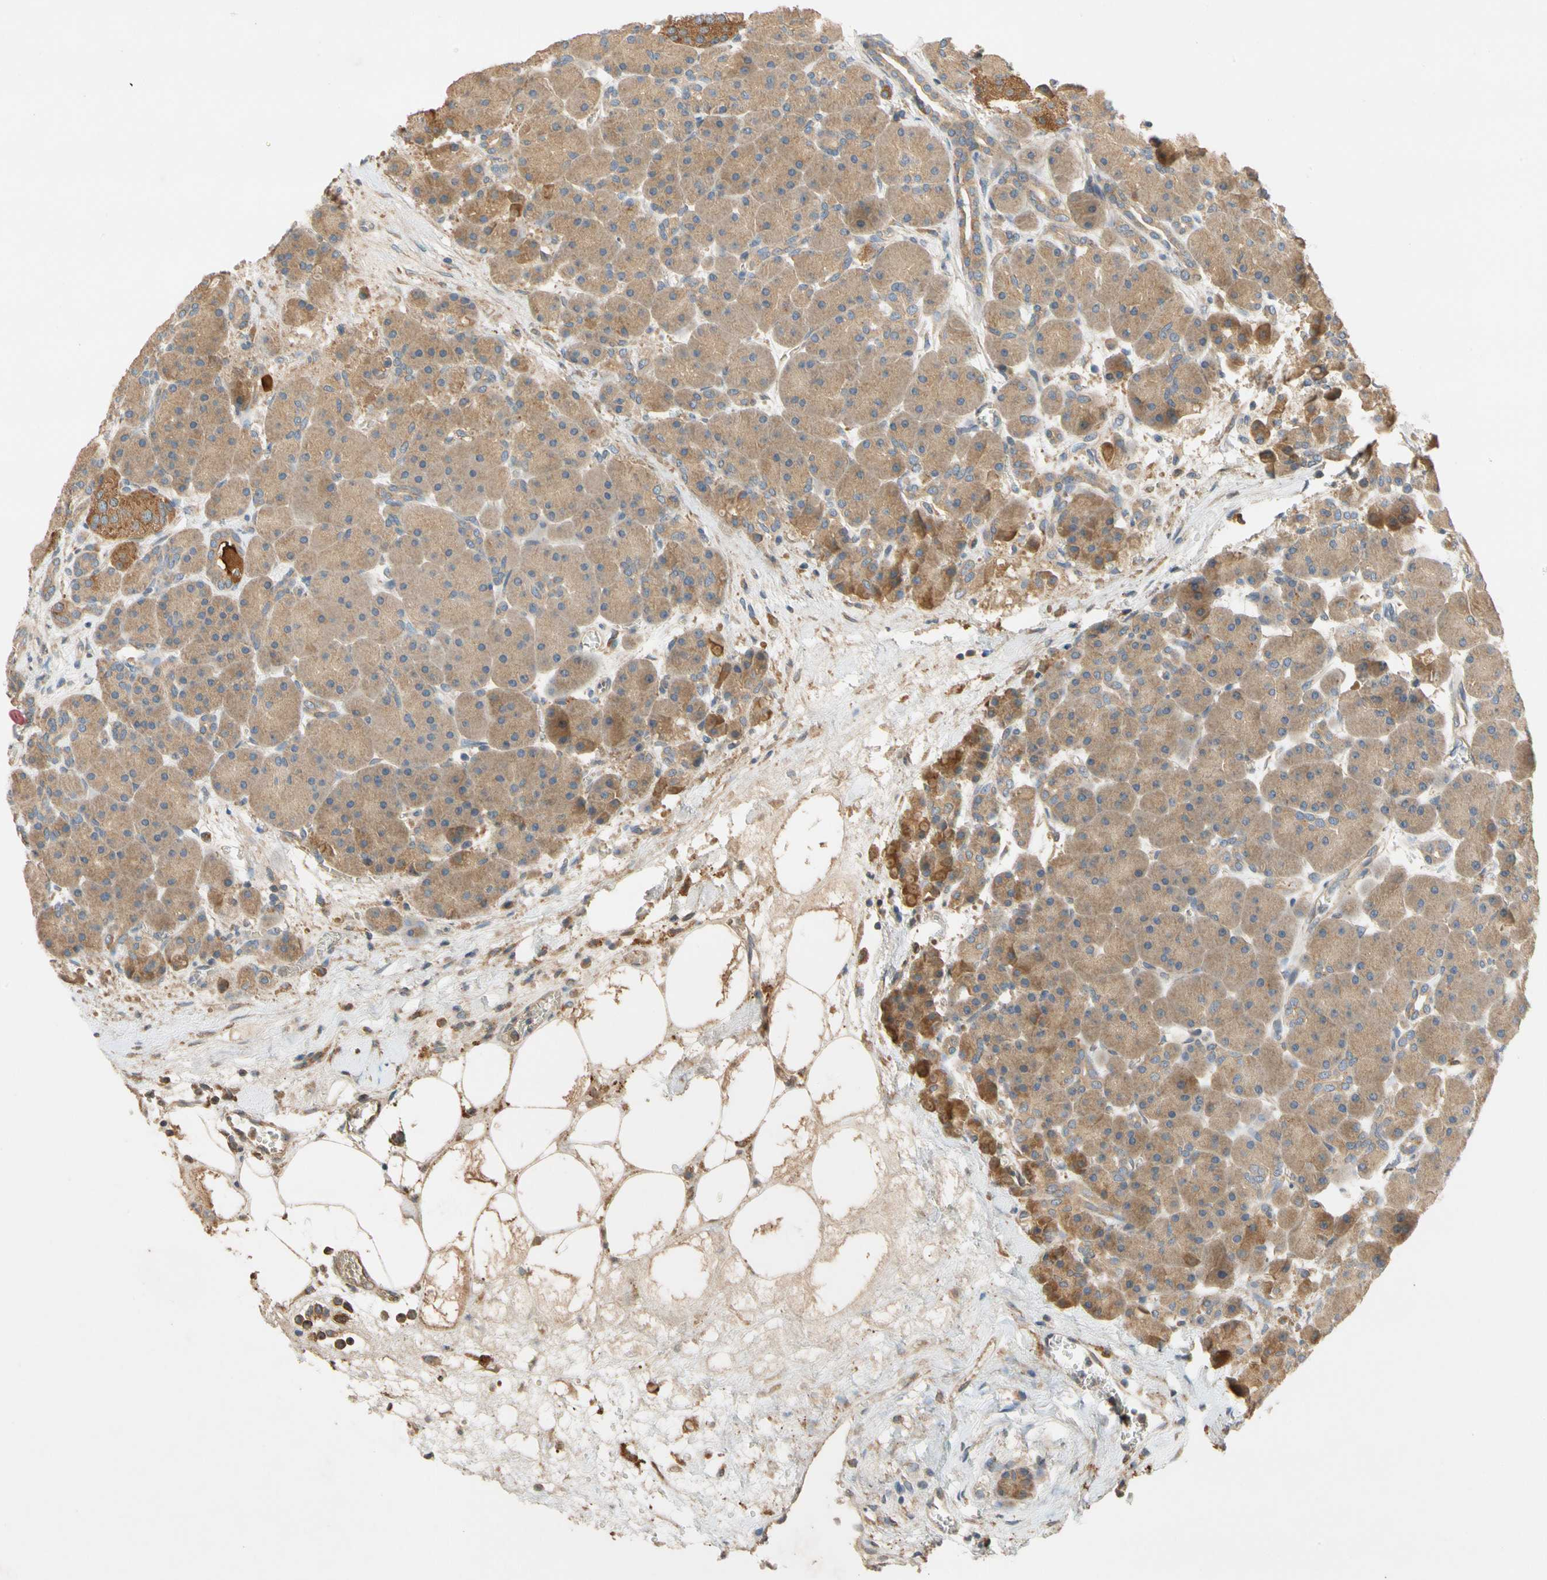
{"staining": {"intensity": "moderate", "quantity": ">75%", "location": "cytoplasmic/membranous"}, "tissue": "pancreas", "cell_type": "Exocrine glandular cells", "image_type": "normal", "snomed": [{"axis": "morphology", "description": "Normal tissue, NOS"}, {"axis": "topography", "description": "Pancreas"}], "caption": "Pancreas stained with DAB (3,3'-diaminobenzidine) IHC shows medium levels of moderate cytoplasmic/membranous positivity in about >75% of exocrine glandular cells.", "gene": "USP12", "patient": {"sex": "male", "age": 66}}